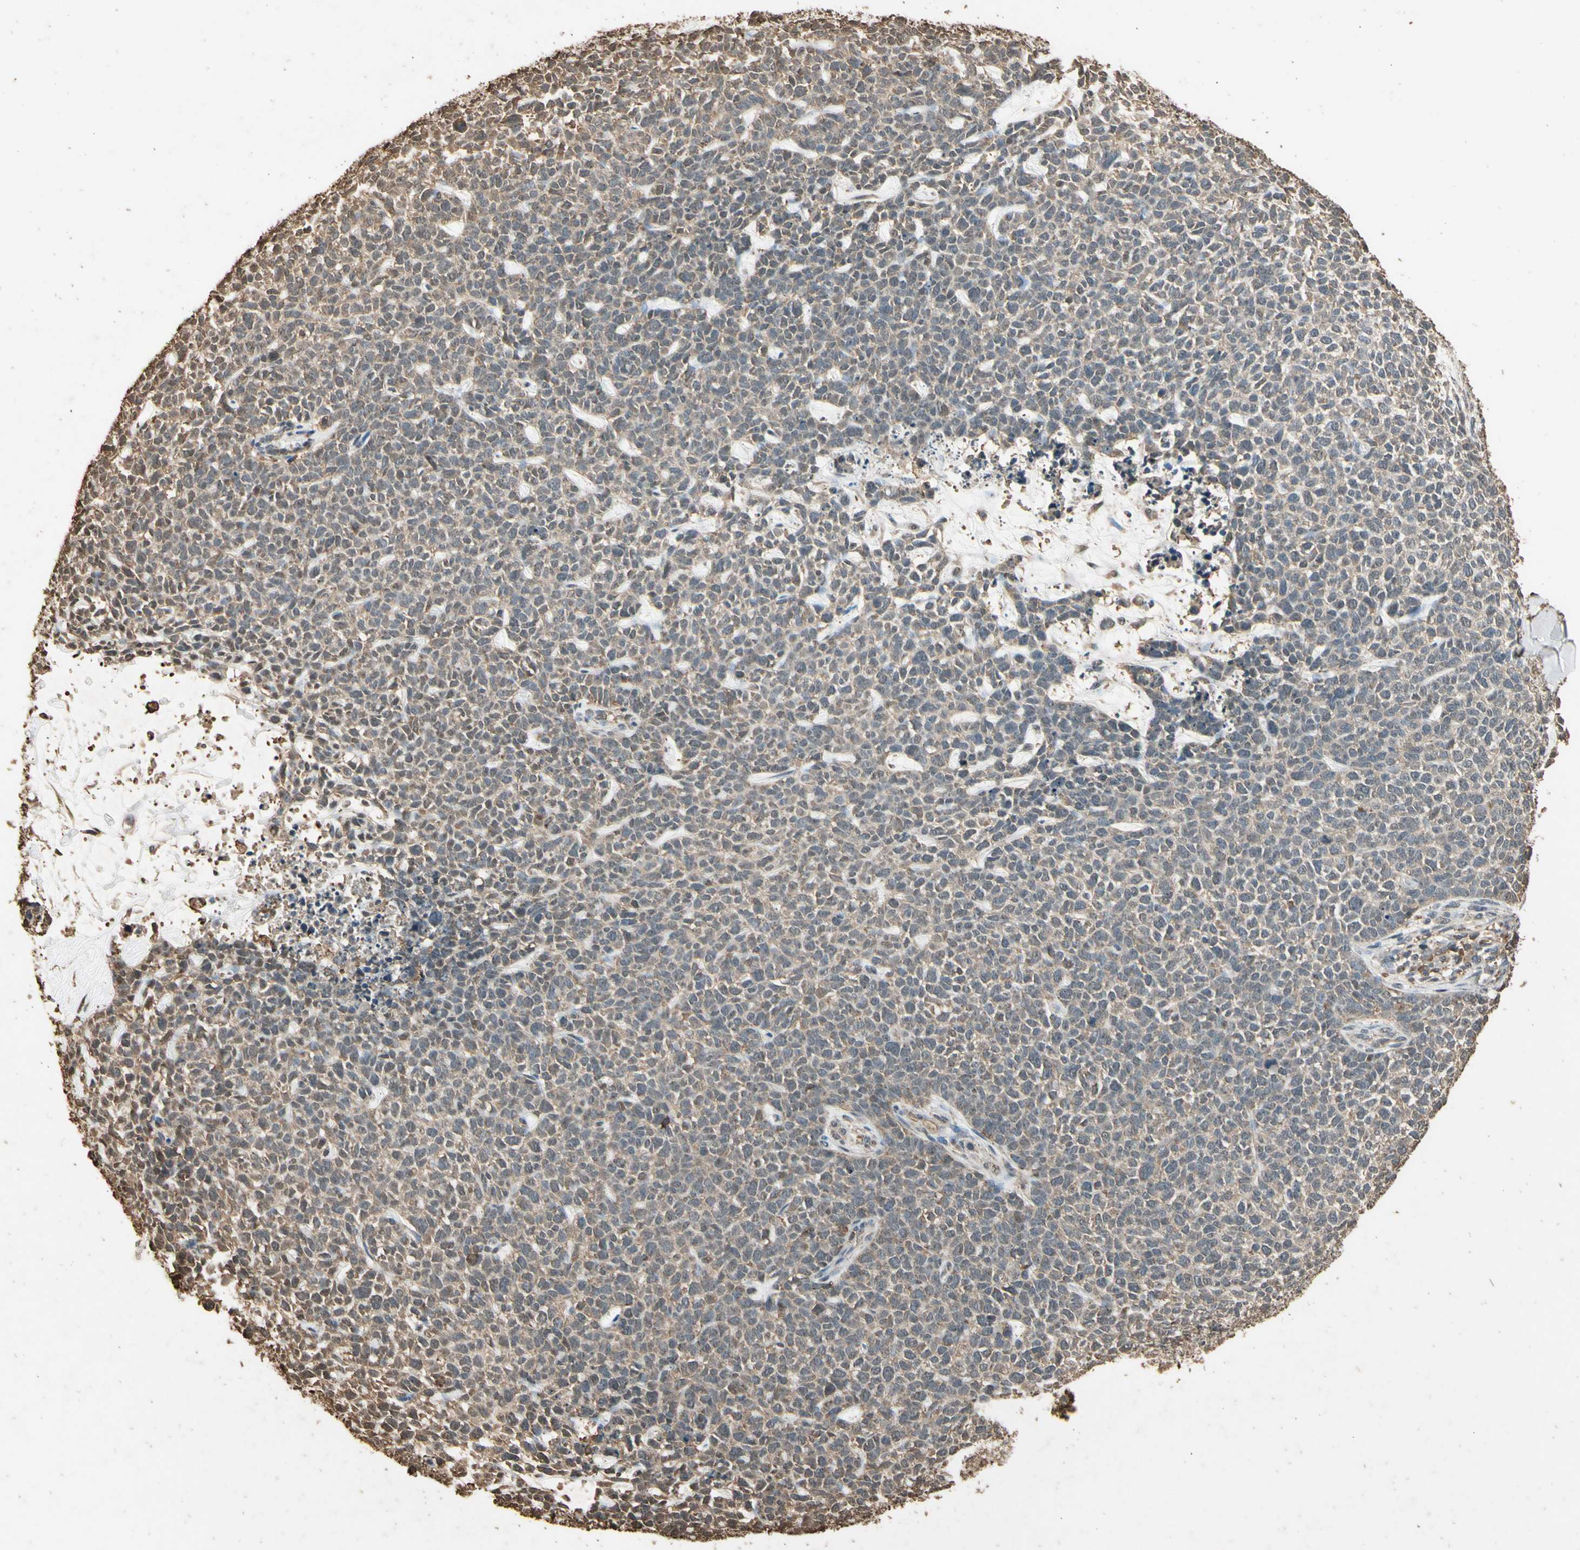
{"staining": {"intensity": "weak", "quantity": ">75%", "location": "cytoplasmic/membranous"}, "tissue": "skin cancer", "cell_type": "Tumor cells", "image_type": "cancer", "snomed": [{"axis": "morphology", "description": "Basal cell carcinoma"}, {"axis": "topography", "description": "Skin"}], "caption": "This is an image of immunohistochemistry (IHC) staining of skin cancer, which shows weak expression in the cytoplasmic/membranous of tumor cells.", "gene": "TNFSF13B", "patient": {"sex": "female", "age": 84}}